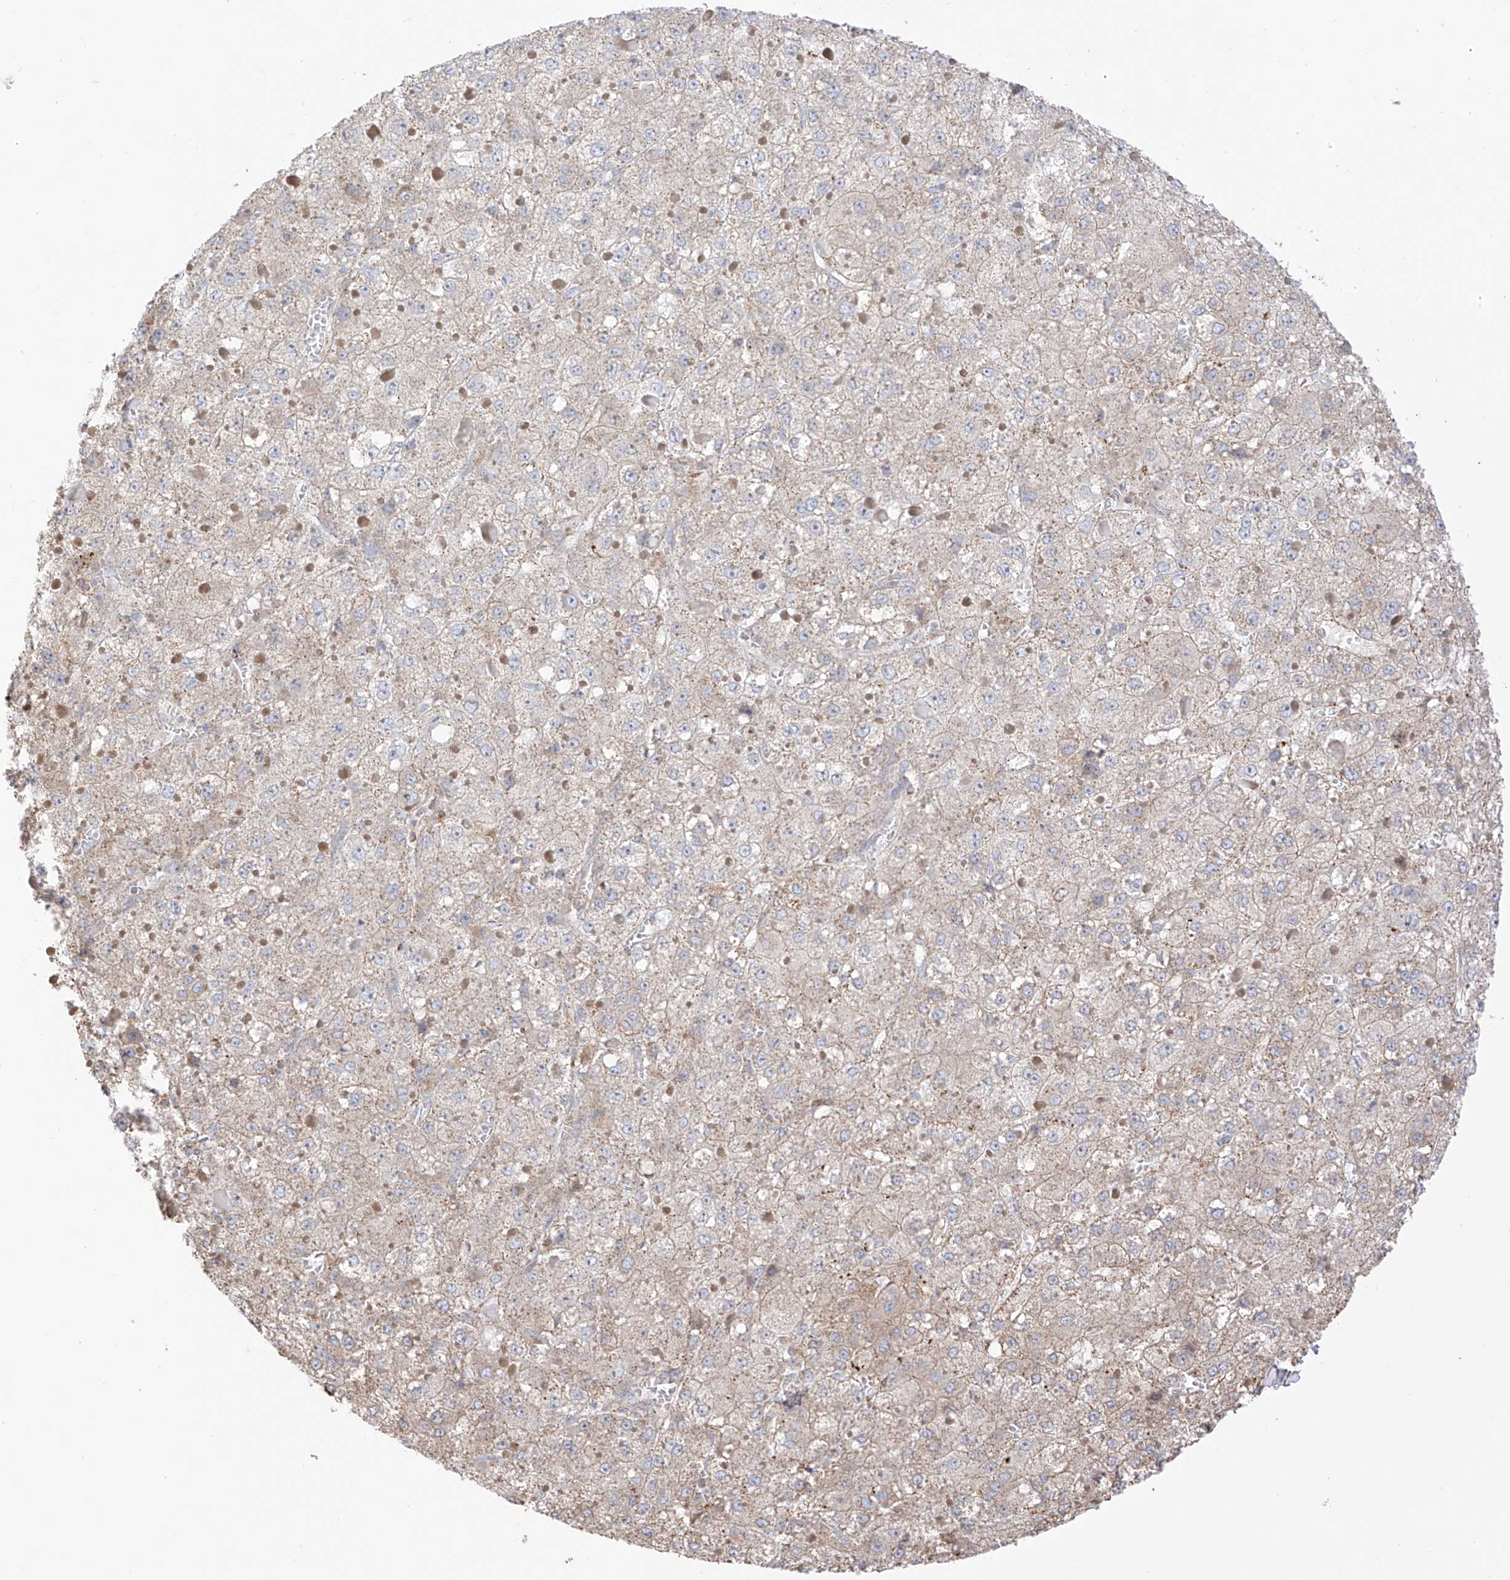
{"staining": {"intensity": "weak", "quantity": "<25%", "location": "cytoplasmic/membranous"}, "tissue": "liver cancer", "cell_type": "Tumor cells", "image_type": "cancer", "snomed": [{"axis": "morphology", "description": "Carcinoma, Hepatocellular, NOS"}, {"axis": "topography", "description": "Liver"}], "caption": "The immunohistochemistry (IHC) image has no significant positivity in tumor cells of liver cancer tissue.", "gene": "XKR3", "patient": {"sex": "female", "age": 73}}